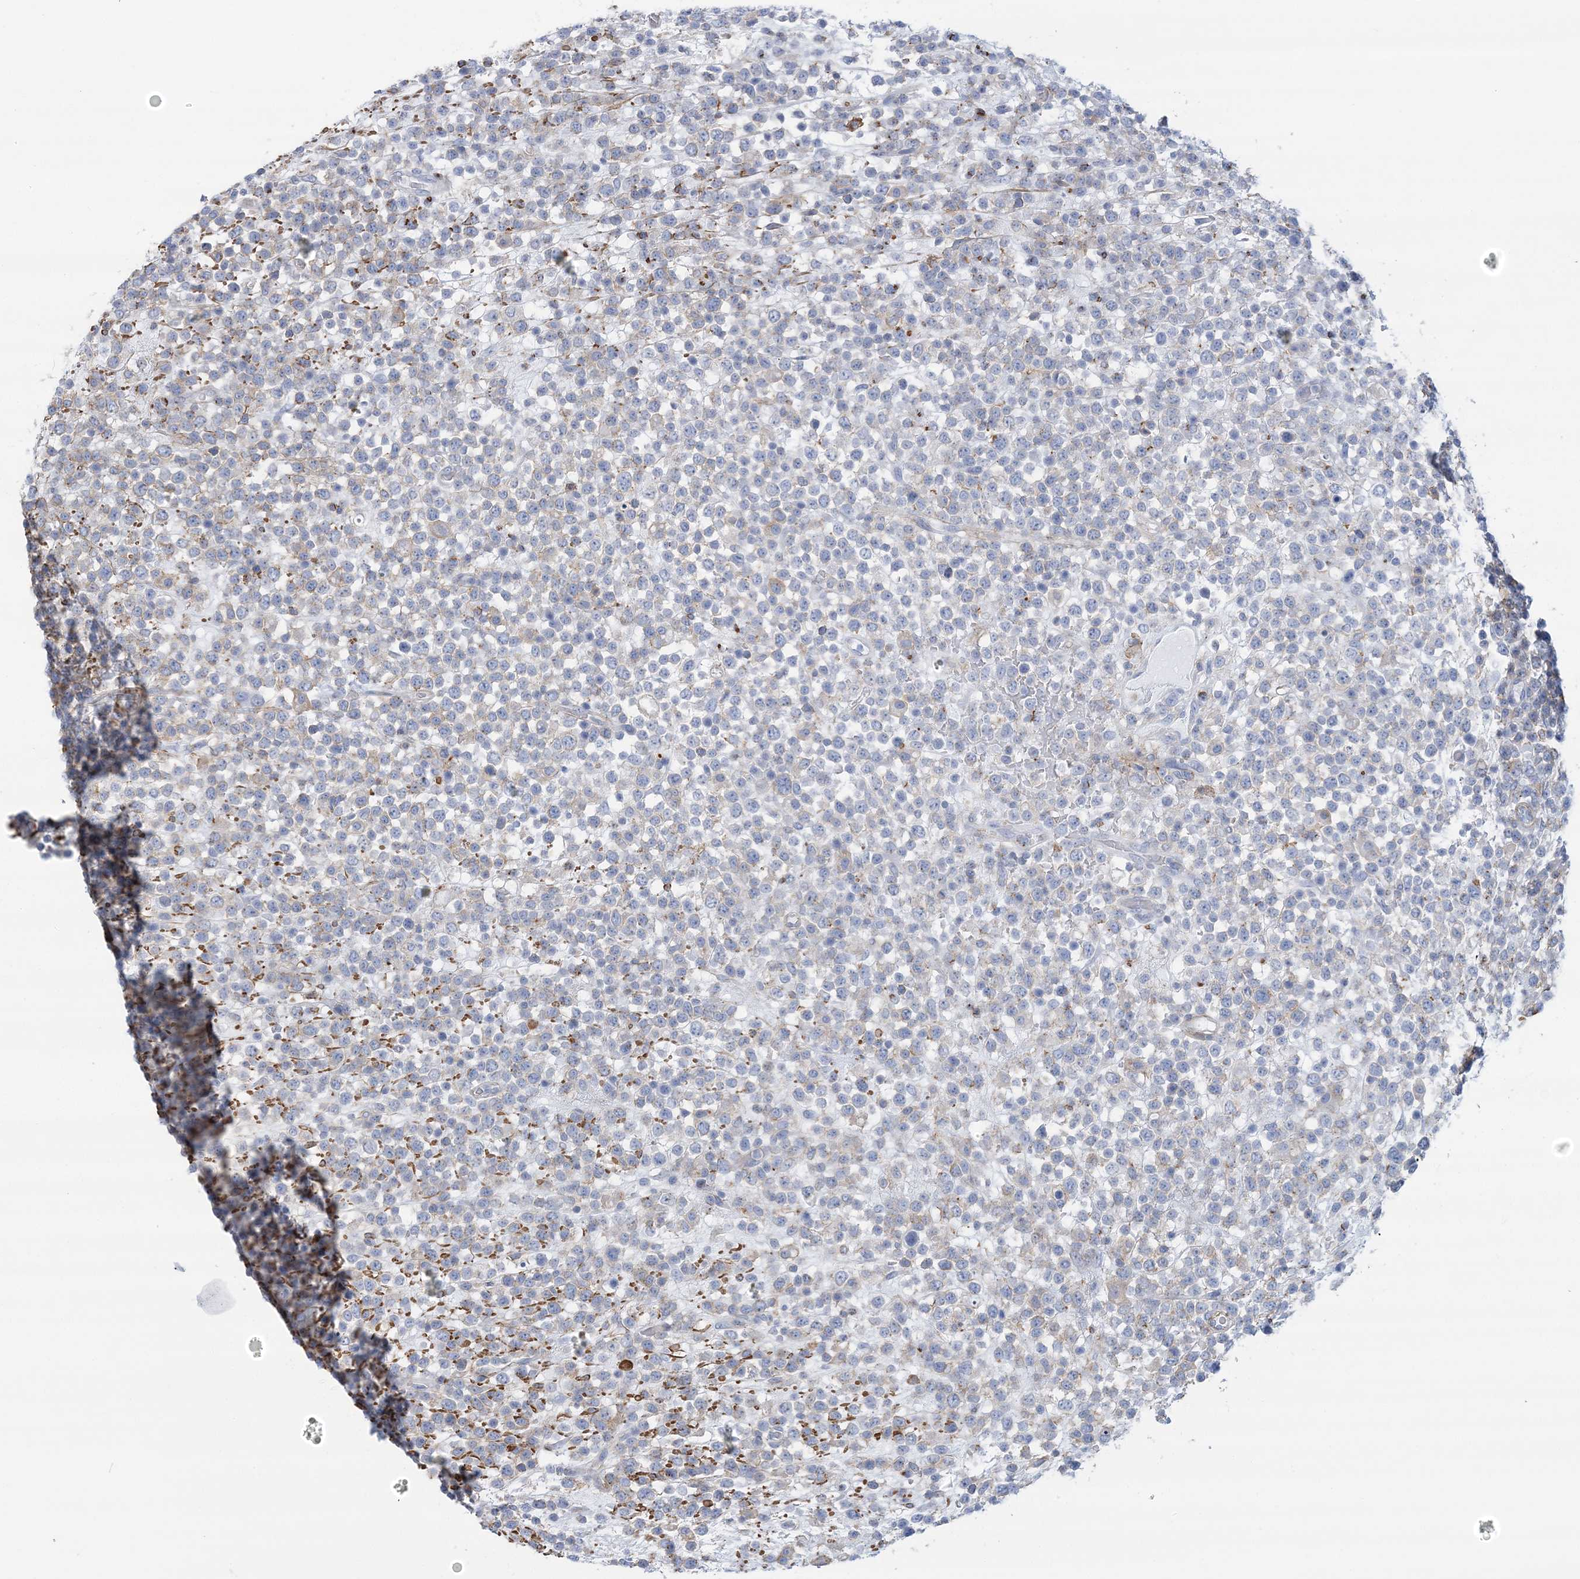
{"staining": {"intensity": "negative", "quantity": "none", "location": "none"}, "tissue": "lymphoma", "cell_type": "Tumor cells", "image_type": "cancer", "snomed": [{"axis": "morphology", "description": "Malignant lymphoma, non-Hodgkin's type, High grade"}, {"axis": "topography", "description": "Colon"}], "caption": "Tumor cells show no significant expression in high-grade malignant lymphoma, non-Hodgkin's type.", "gene": "C11orf21", "patient": {"sex": "female", "age": 53}}